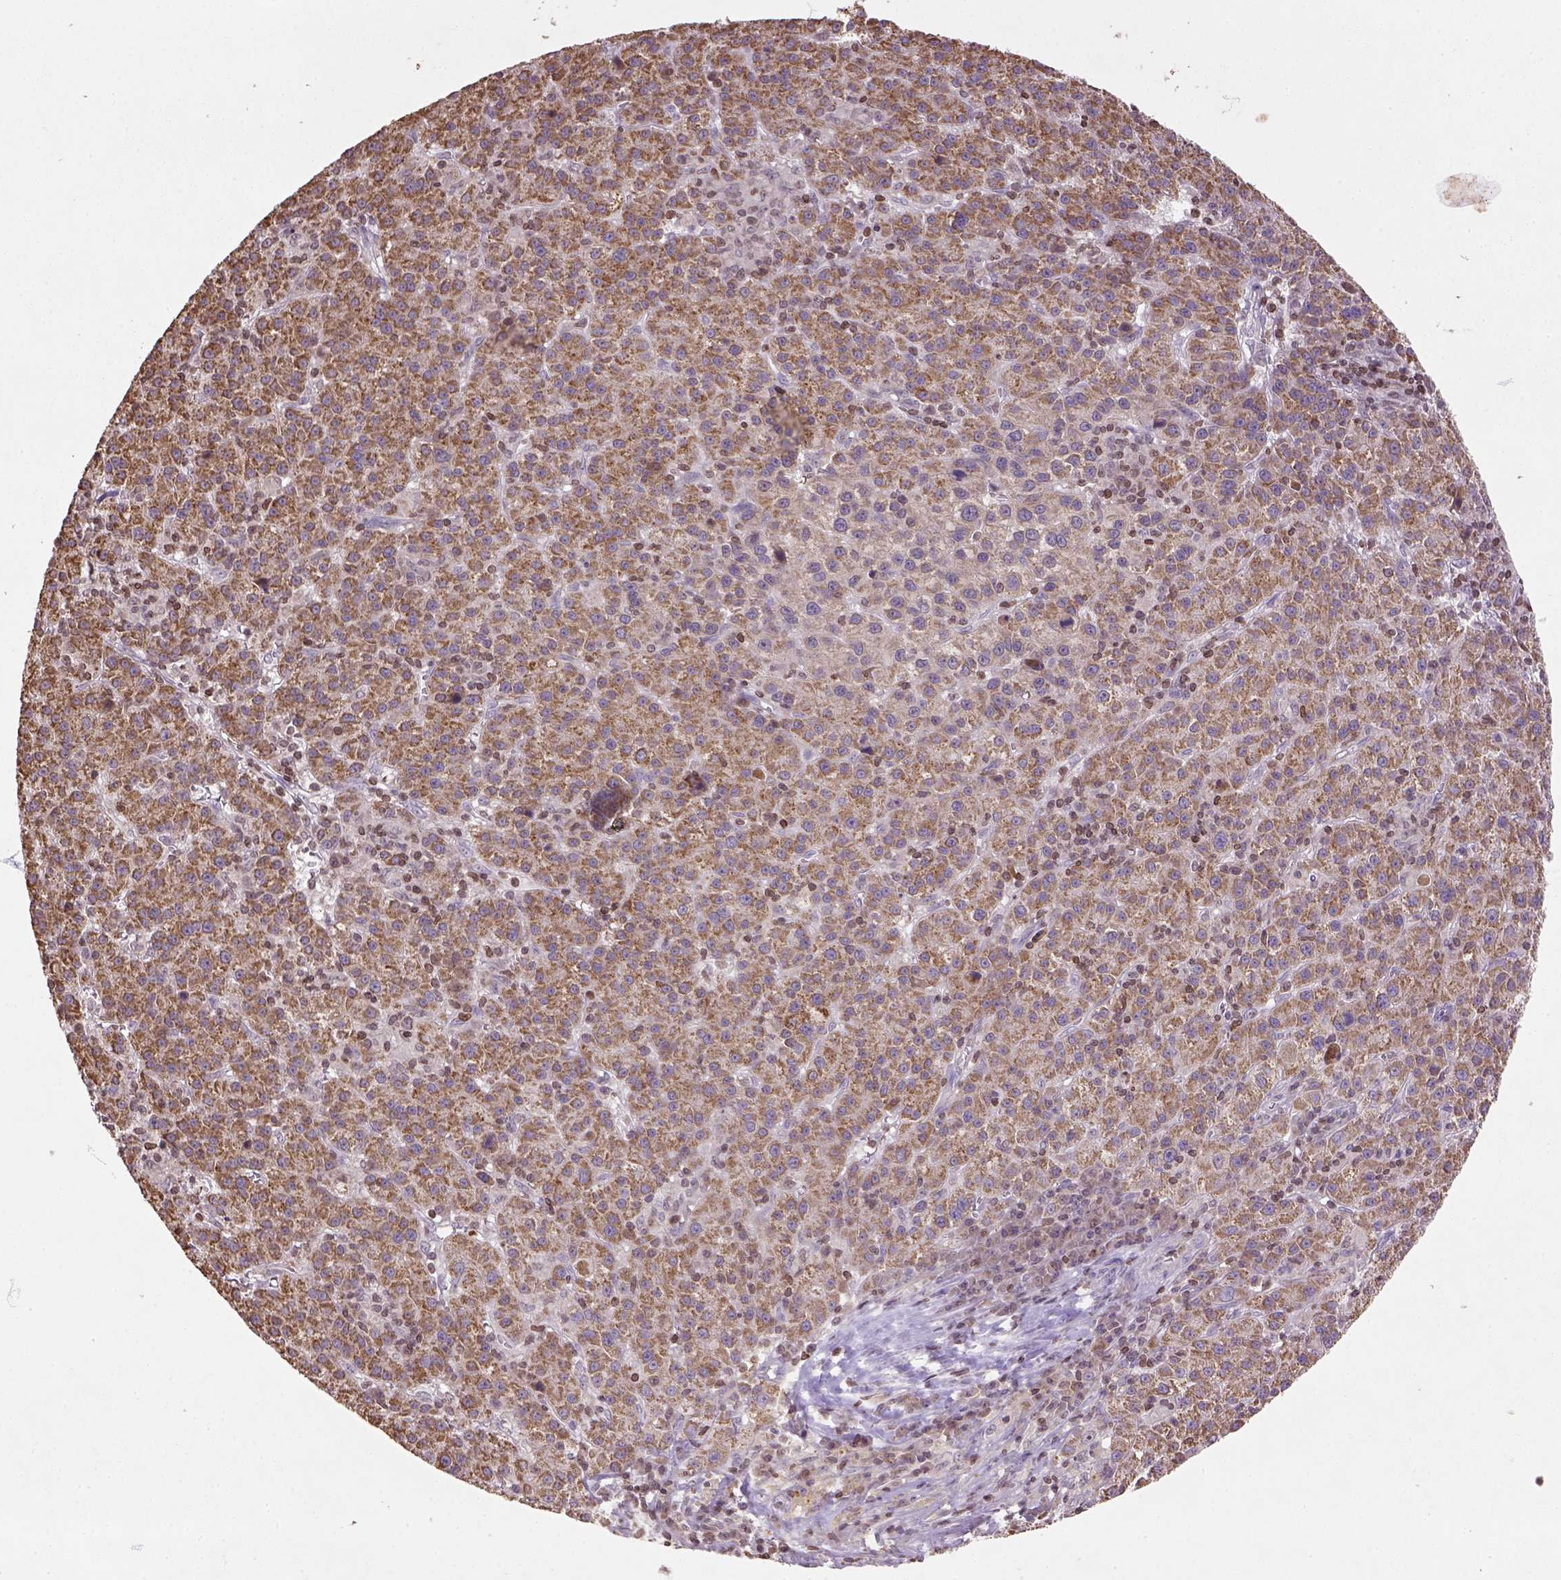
{"staining": {"intensity": "moderate", "quantity": ">75%", "location": "cytoplasmic/membranous"}, "tissue": "liver cancer", "cell_type": "Tumor cells", "image_type": "cancer", "snomed": [{"axis": "morphology", "description": "Carcinoma, Hepatocellular, NOS"}, {"axis": "topography", "description": "Liver"}], "caption": "Immunohistochemistry (DAB (3,3'-diaminobenzidine)) staining of hepatocellular carcinoma (liver) demonstrates moderate cytoplasmic/membranous protein positivity in approximately >75% of tumor cells.", "gene": "NUDT3", "patient": {"sex": "female", "age": 60}}